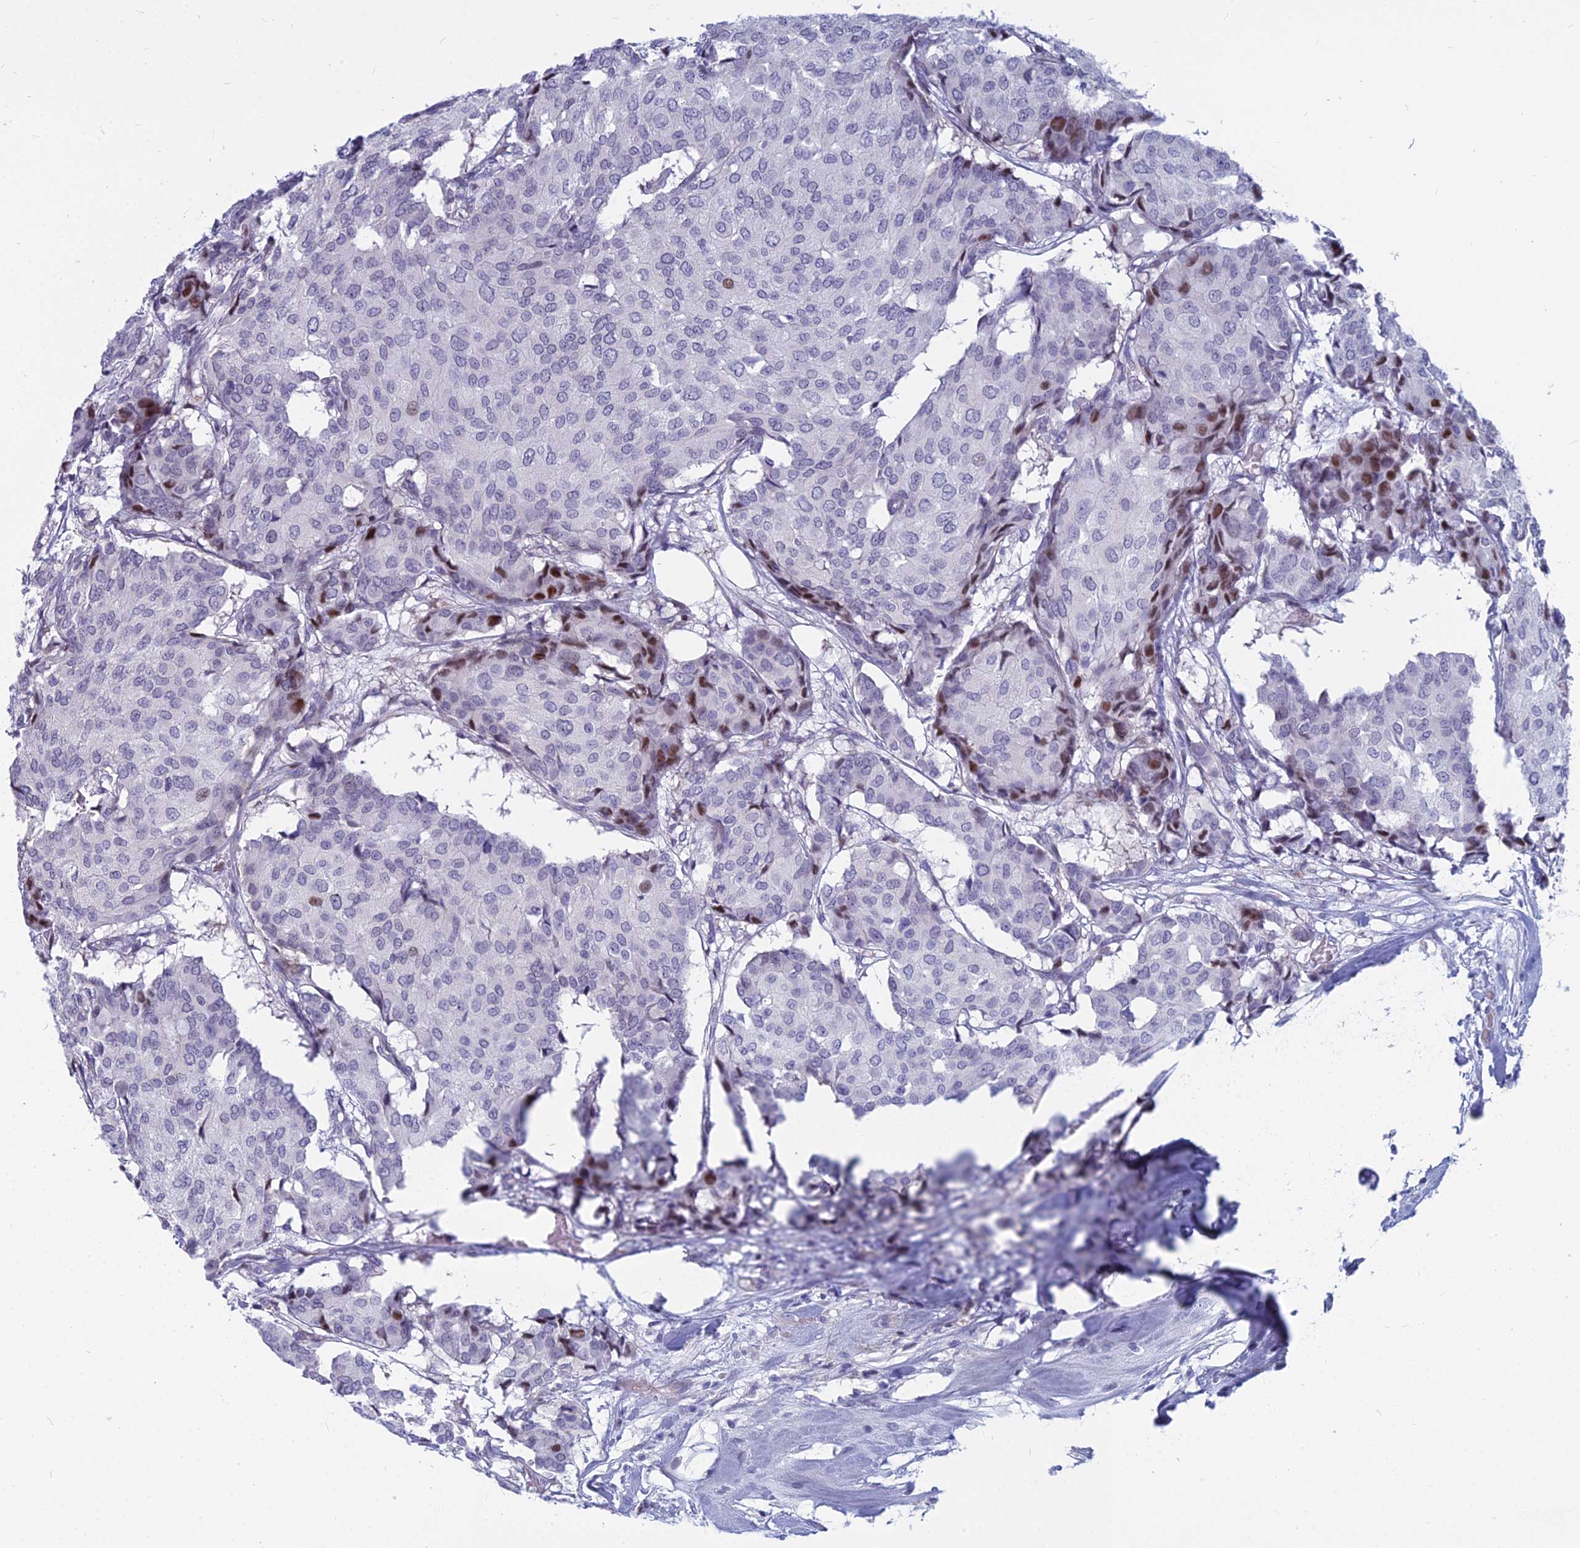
{"staining": {"intensity": "moderate", "quantity": "<25%", "location": "nuclear"}, "tissue": "breast cancer", "cell_type": "Tumor cells", "image_type": "cancer", "snomed": [{"axis": "morphology", "description": "Duct carcinoma"}, {"axis": "topography", "description": "Breast"}], "caption": "A high-resolution image shows immunohistochemistry (IHC) staining of infiltrating ductal carcinoma (breast), which reveals moderate nuclear positivity in about <25% of tumor cells.", "gene": "MYBPC2", "patient": {"sex": "female", "age": 75}}